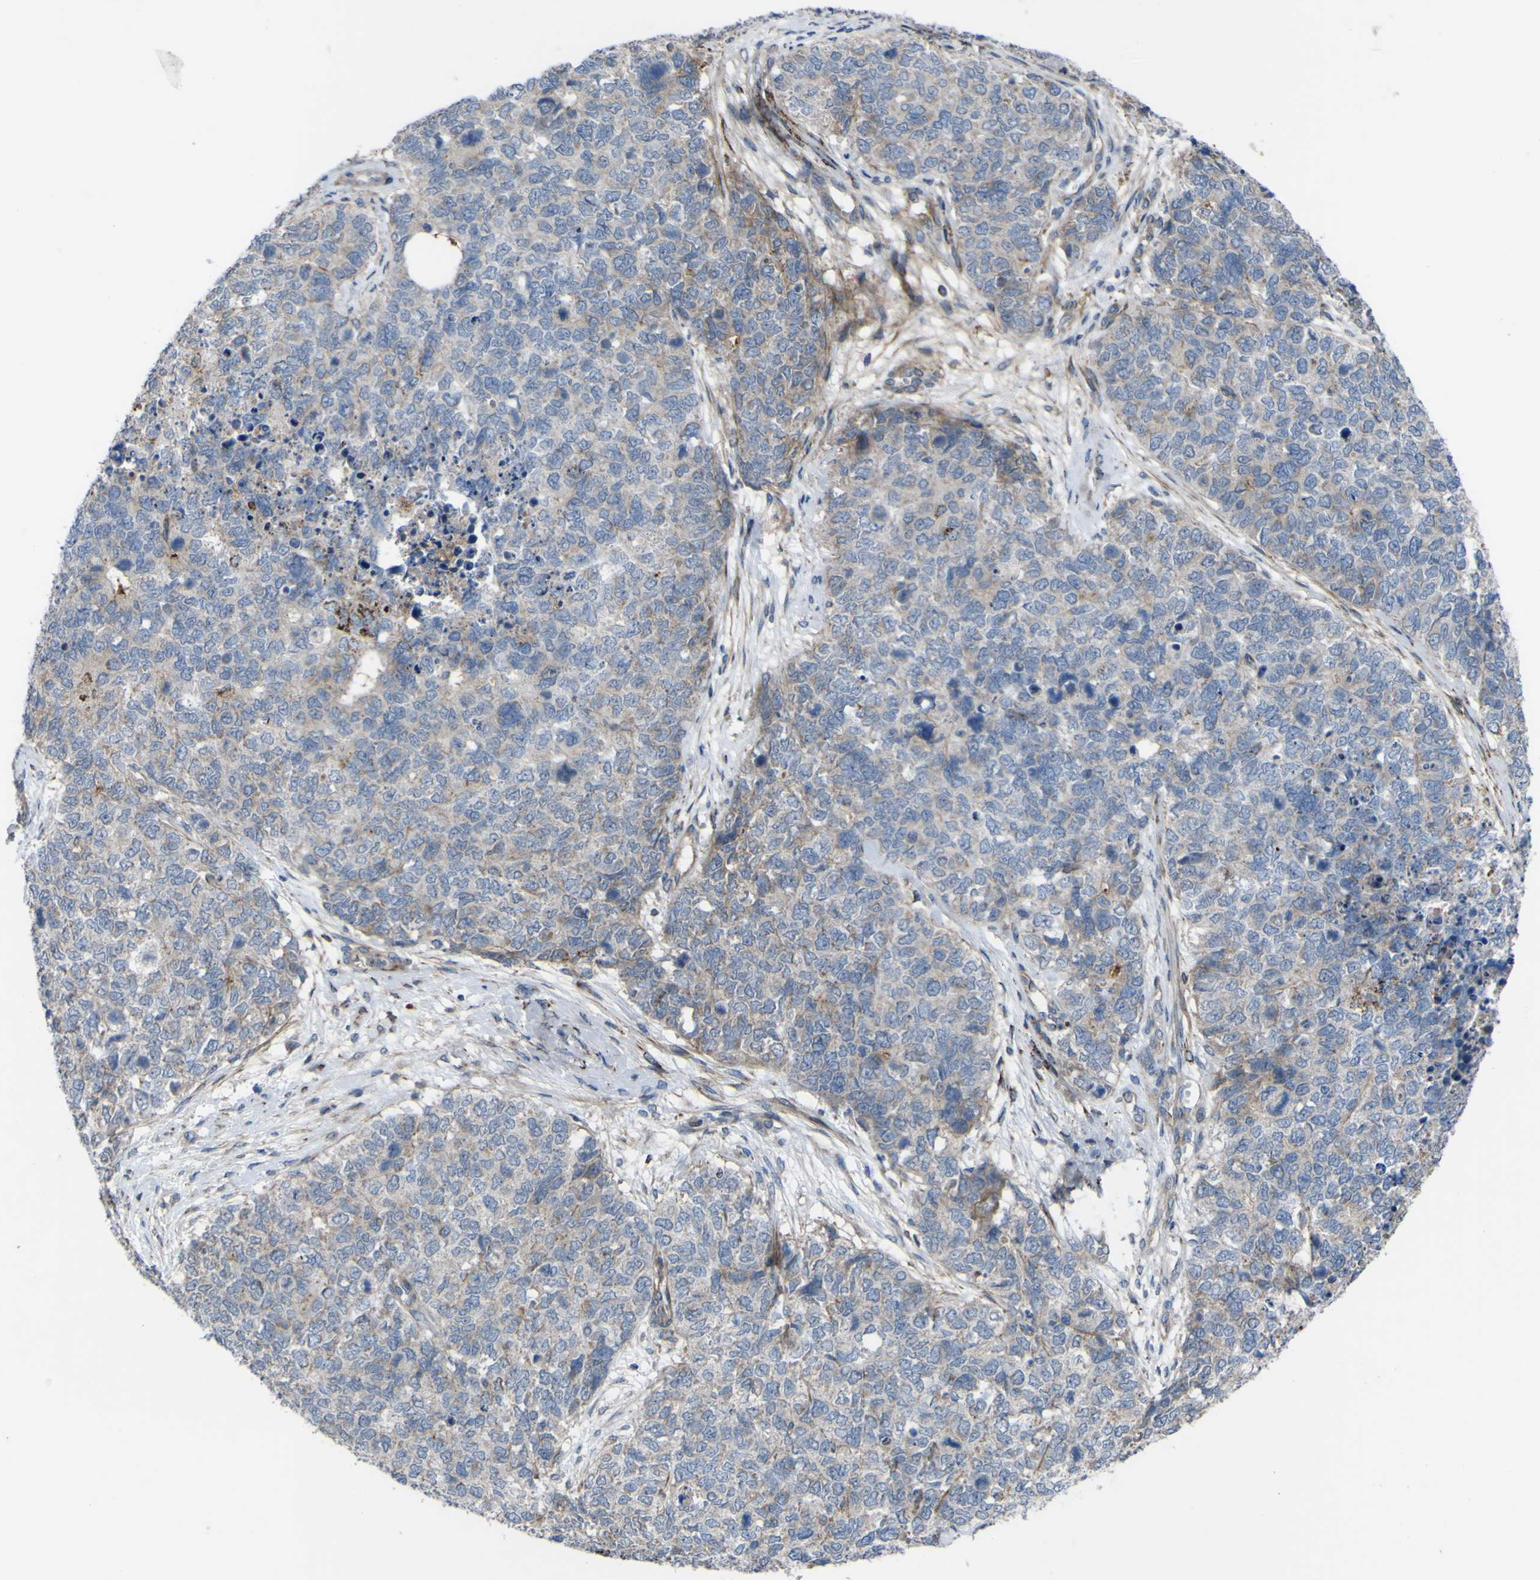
{"staining": {"intensity": "weak", "quantity": "<25%", "location": "cytoplasmic/membranous"}, "tissue": "cervical cancer", "cell_type": "Tumor cells", "image_type": "cancer", "snomed": [{"axis": "morphology", "description": "Squamous cell carcinoma, NOS"}, {"axis": "topography", "description": "Cervix"}], "caption": "Tumor cells show no significant expression in cervical cancer.", "gene": "GPLD1", "patient": {"sex": "female", "age": 63}}